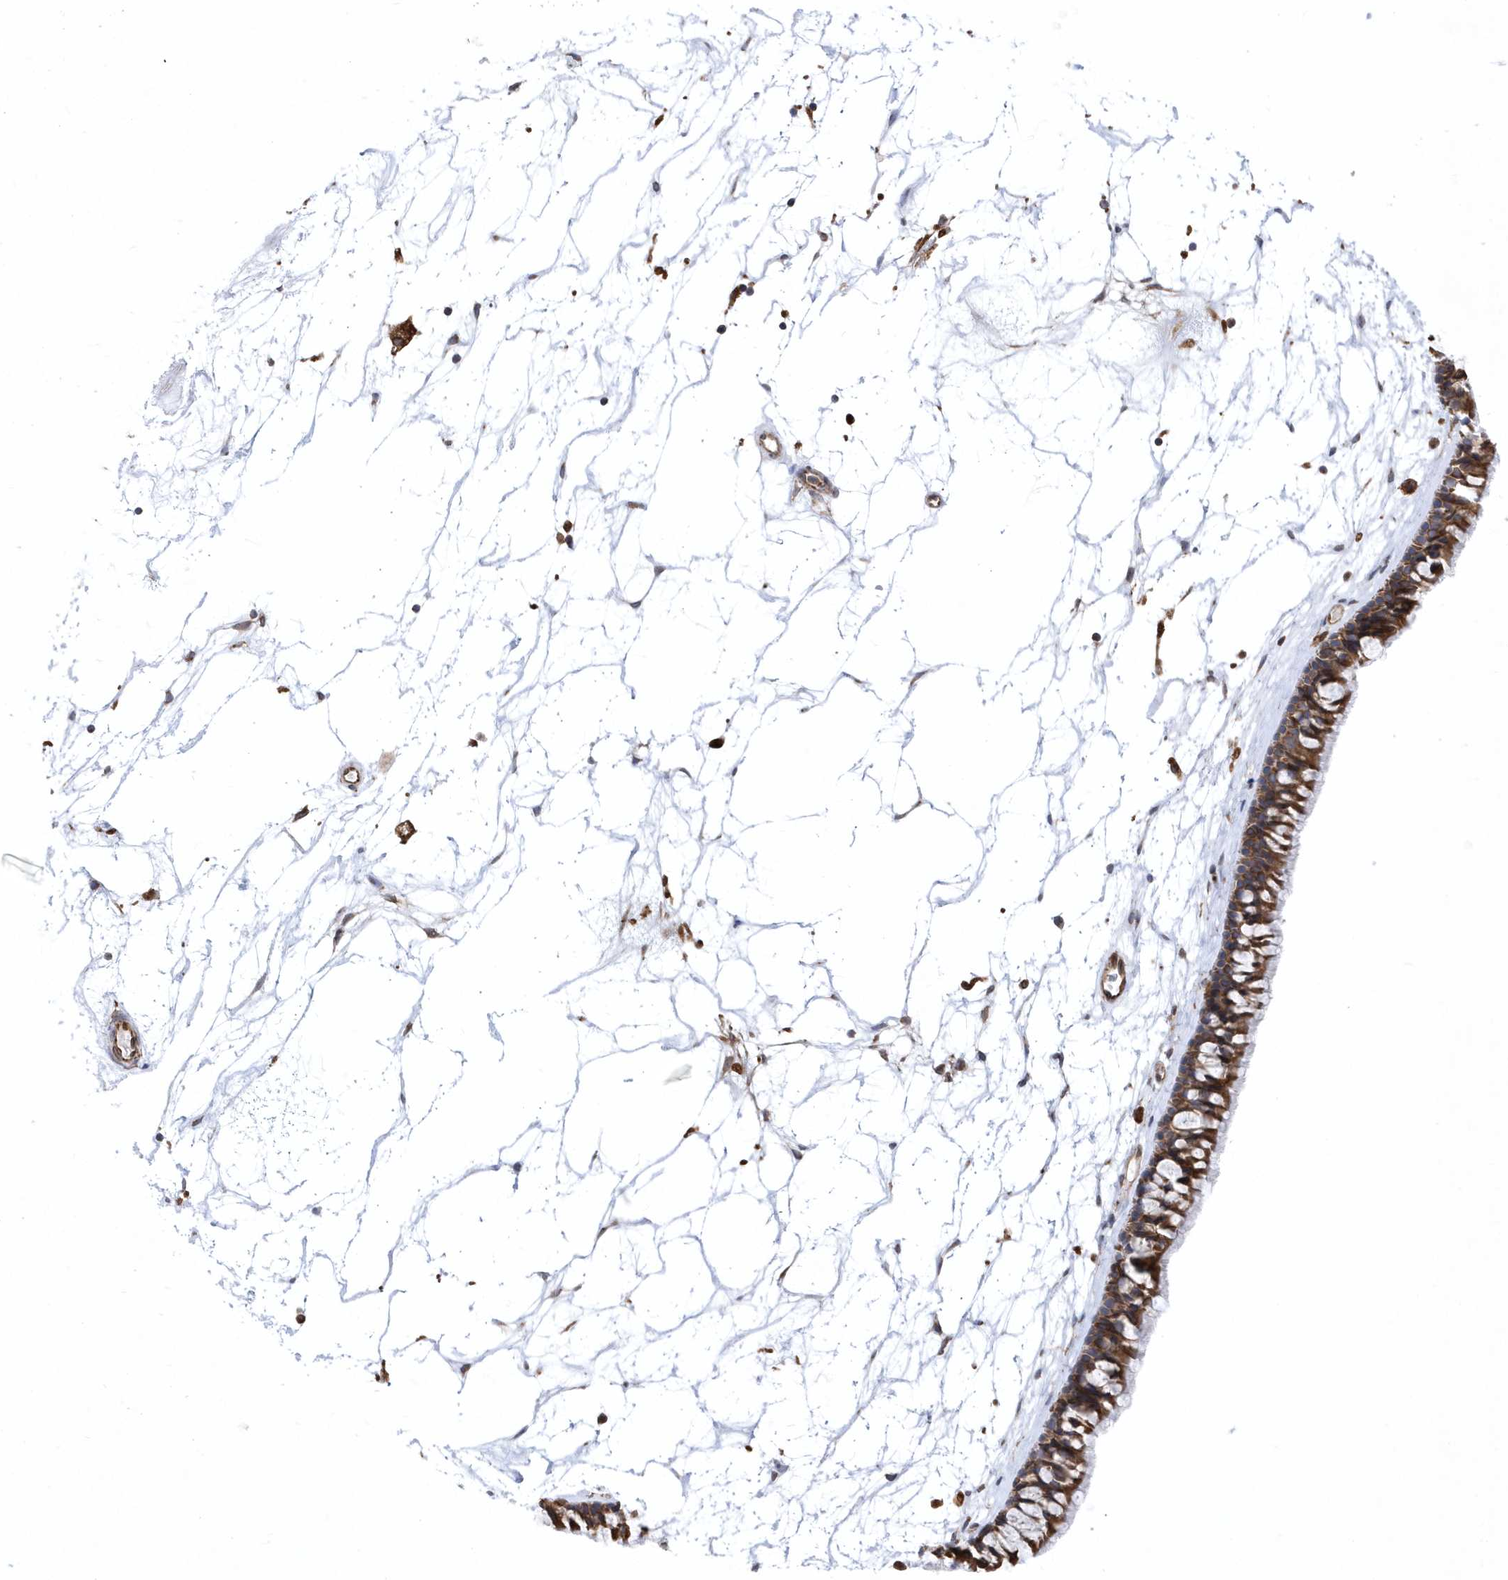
{"staining": {"intensity": "moderate", "quantity": ">75%", "location": "cytoplasmic/membranous"}, "tissue": "nasopharynx", "cell_type": "Respiratory epithelial cells", "image_type": "normal", "snomed": [{"axis": "morphology", "description": "Normal tissue, NOS"}, {"axis": "topography", "description": "Nasopharynx"}], "caption": "The immunohistochemical stain shows moderate cytoplasmic/membranous positivity in respiratory epithelial cells of benign nasopharynx.", "gene": "VAMP7", "patient": {"sex": "male", "age": 64}}